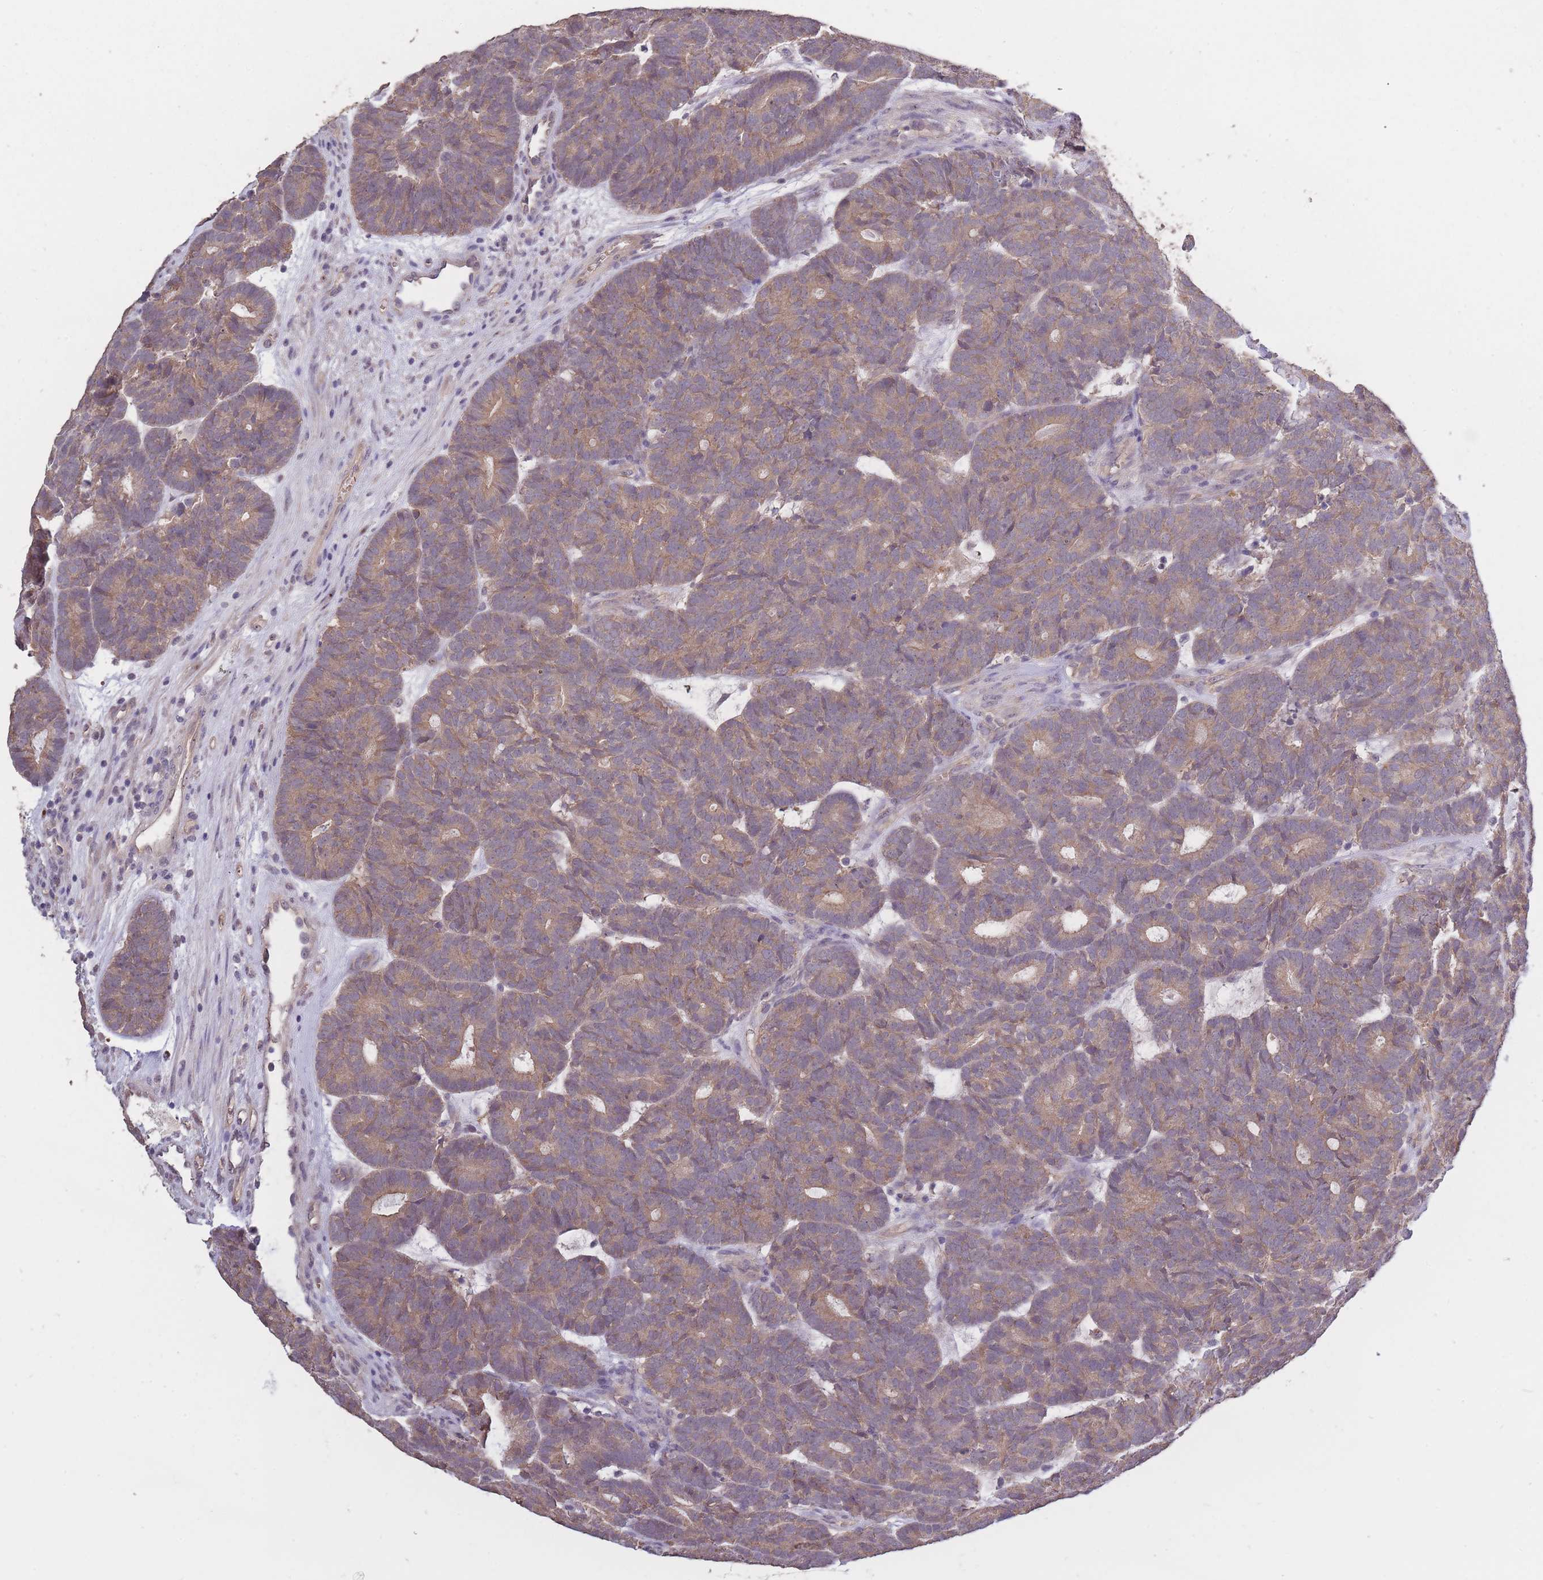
{"staining": {"intensity": "moderate", "quantity": ">75%", "location": "cytoplasmic/membranous"}, "tissue": "head and neck cancer", "cell_type": "Tumor cells", "image_type": "cancer", "snomed": [{"axis": "morphology", "description": "Adenocarcinoma, NOS"}, {"axis": "topography", "description": "Head-Neck"}], "caption": "Head and neck adenocarcinoma stained for a protein demonstrates moderate cytoplasmic/membranous positivity in tumor cells. (DAB (3,3'-diaminobenzidine) = brown stain, brightfield microscopy at high magnification).", "gene": "KIAA1755", "patient": {"sex": "female", "age": 81}}